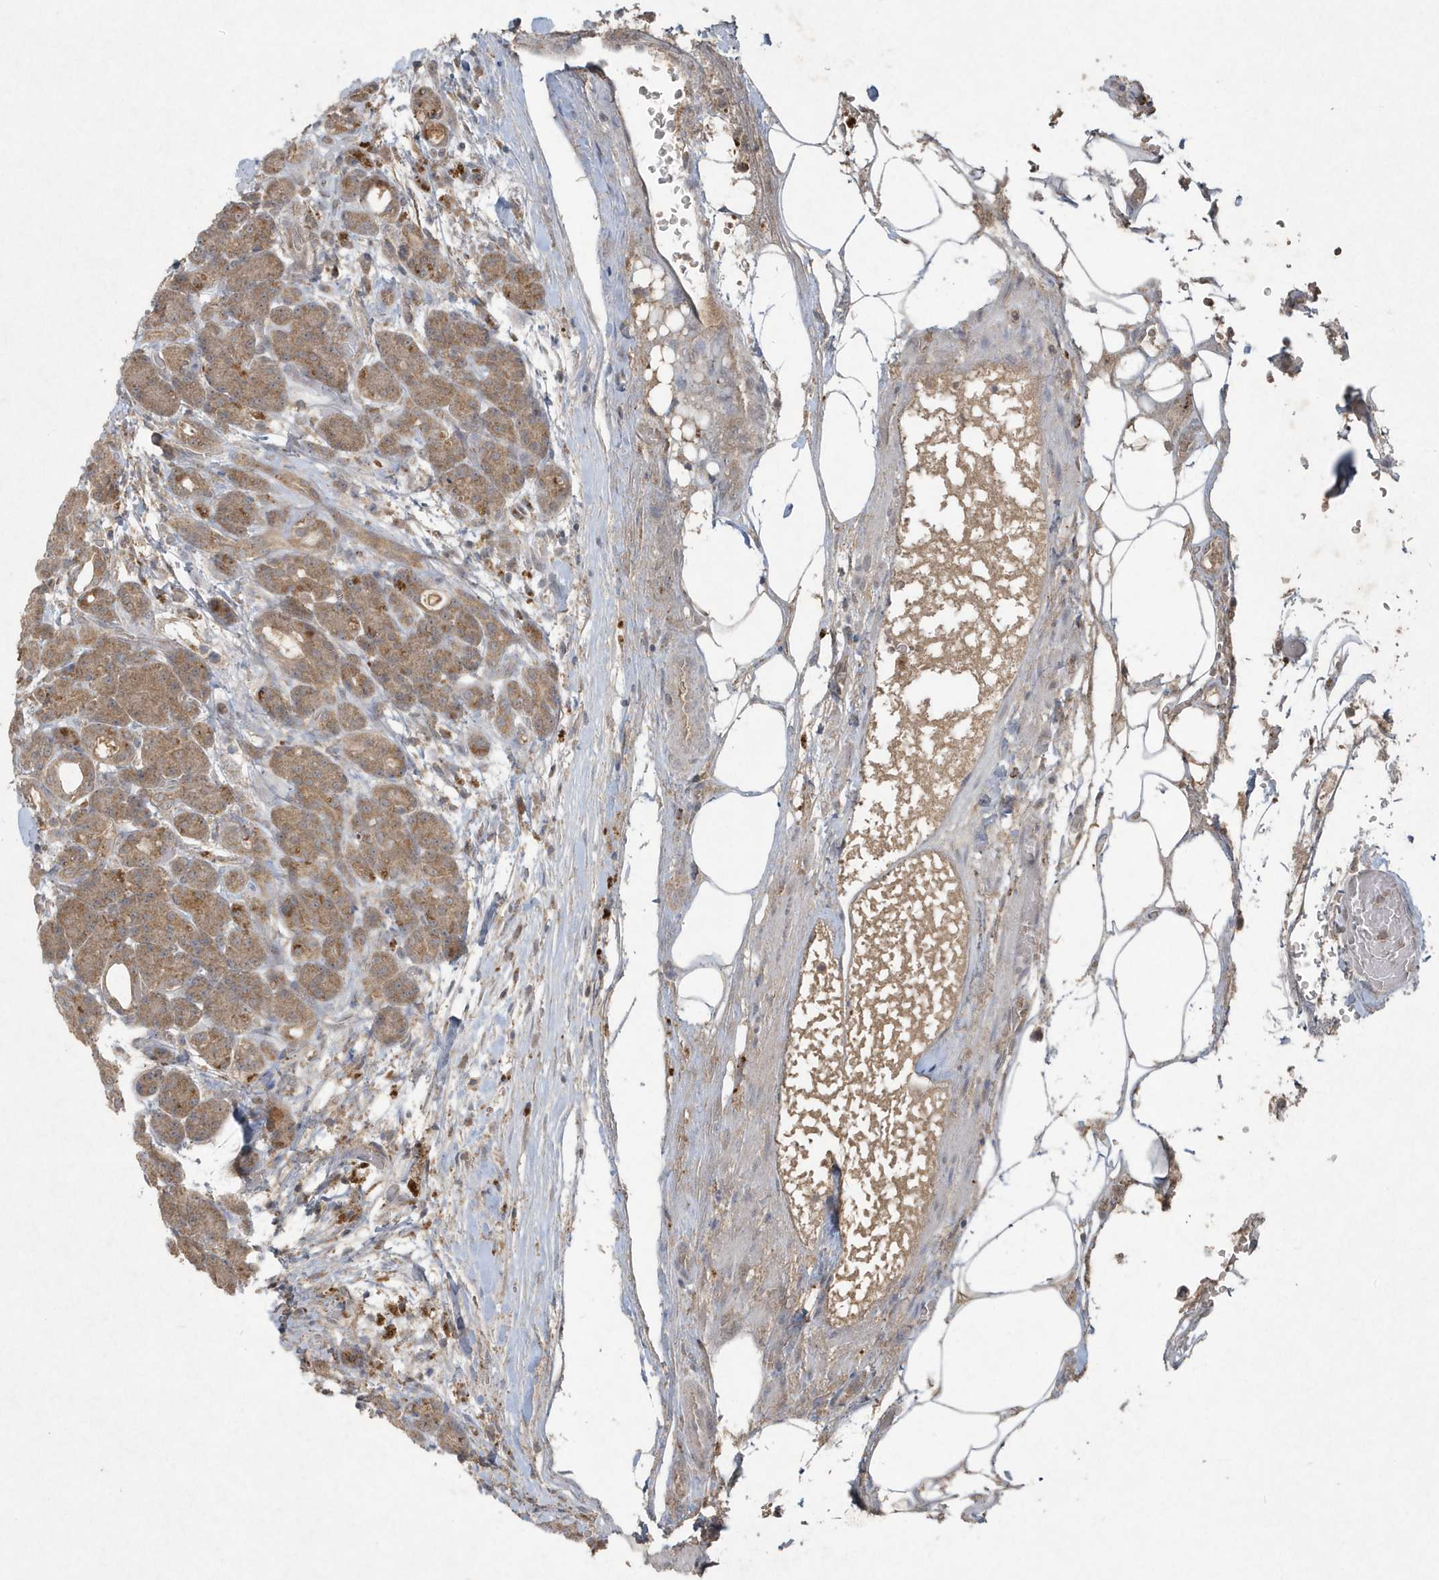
{"staining": {"intensity": "moderate", "quantity": ">75%", "location": "cytoplasmic/membranous"}, "tissue": "pancreas", "cell_type": "Exocrine glandular cells", "image_type": "normal", "snomed": [{"axis": "morphology", "description": "Normal tissue, NOS"}, {"axis": "topography", "description": "Pancreas"}], "caption": "Protein staining of normal pancreas exhibits moderate cytoplasmic/membranous positivity in approximately >75% of exocrine glandular cells. Using DAB (brown) and hematoxylin (blue) stains, captured at high magnification using brightfield microscopy.", "gene": "C1RL", "patient": {"sex": "male", "age": 63}}